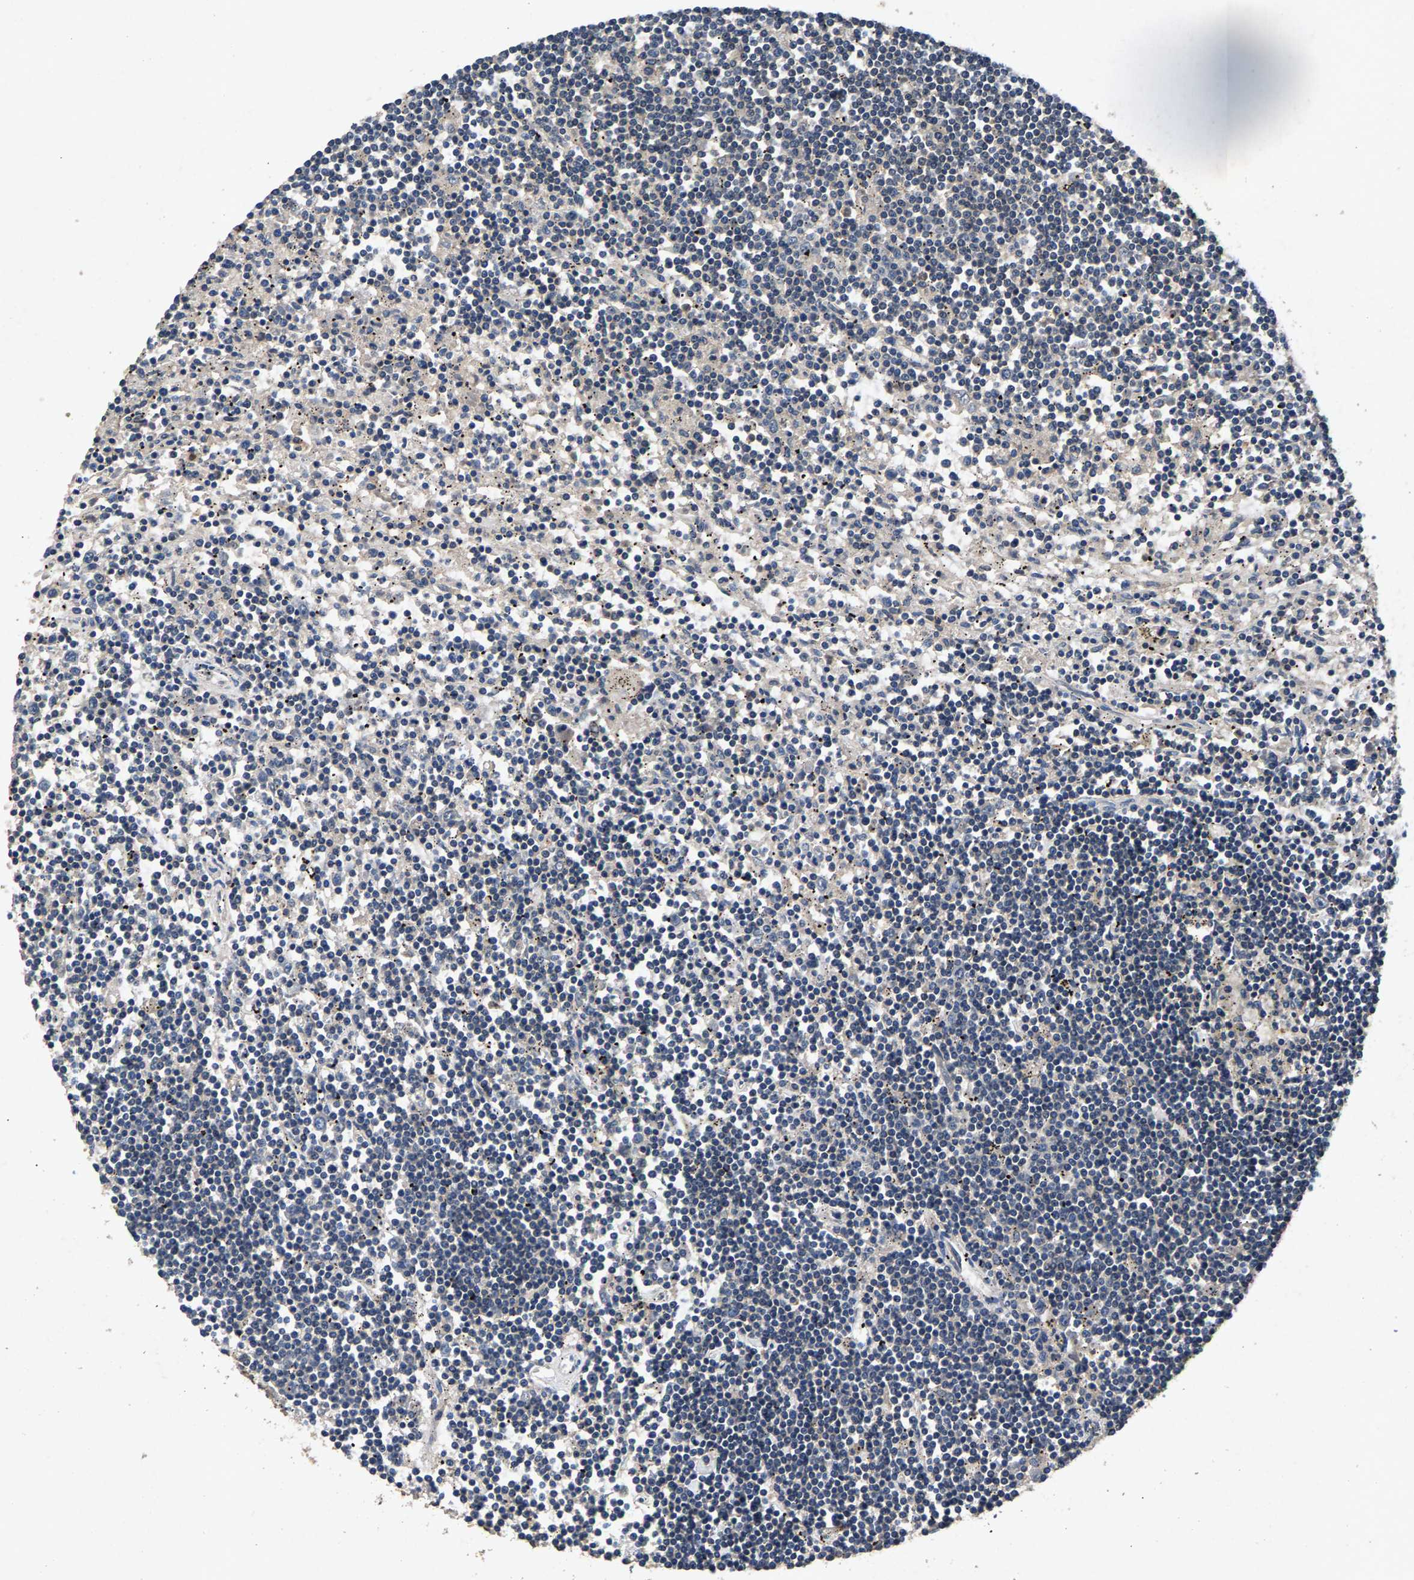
{"staining": {"intensity": "negative", "quantity": "none", "location": "none"}, "tissue": "lymphoma", "cell_type": "Tumor cells", "image_type": "cancer", "snomed": [{"axis": "morphology", "description": "Malignant lymphoma, non-Hodgkin's type, Low grade"}, {"axis": "topography", "description": "Spleen"}], "caption": "There is no significant staining in tumor cells of low-grade malignant lymphoma, non-Hodgkin's type.", "gene": "PPP1CC", "patient": {"sex": "male", "age": 76}}